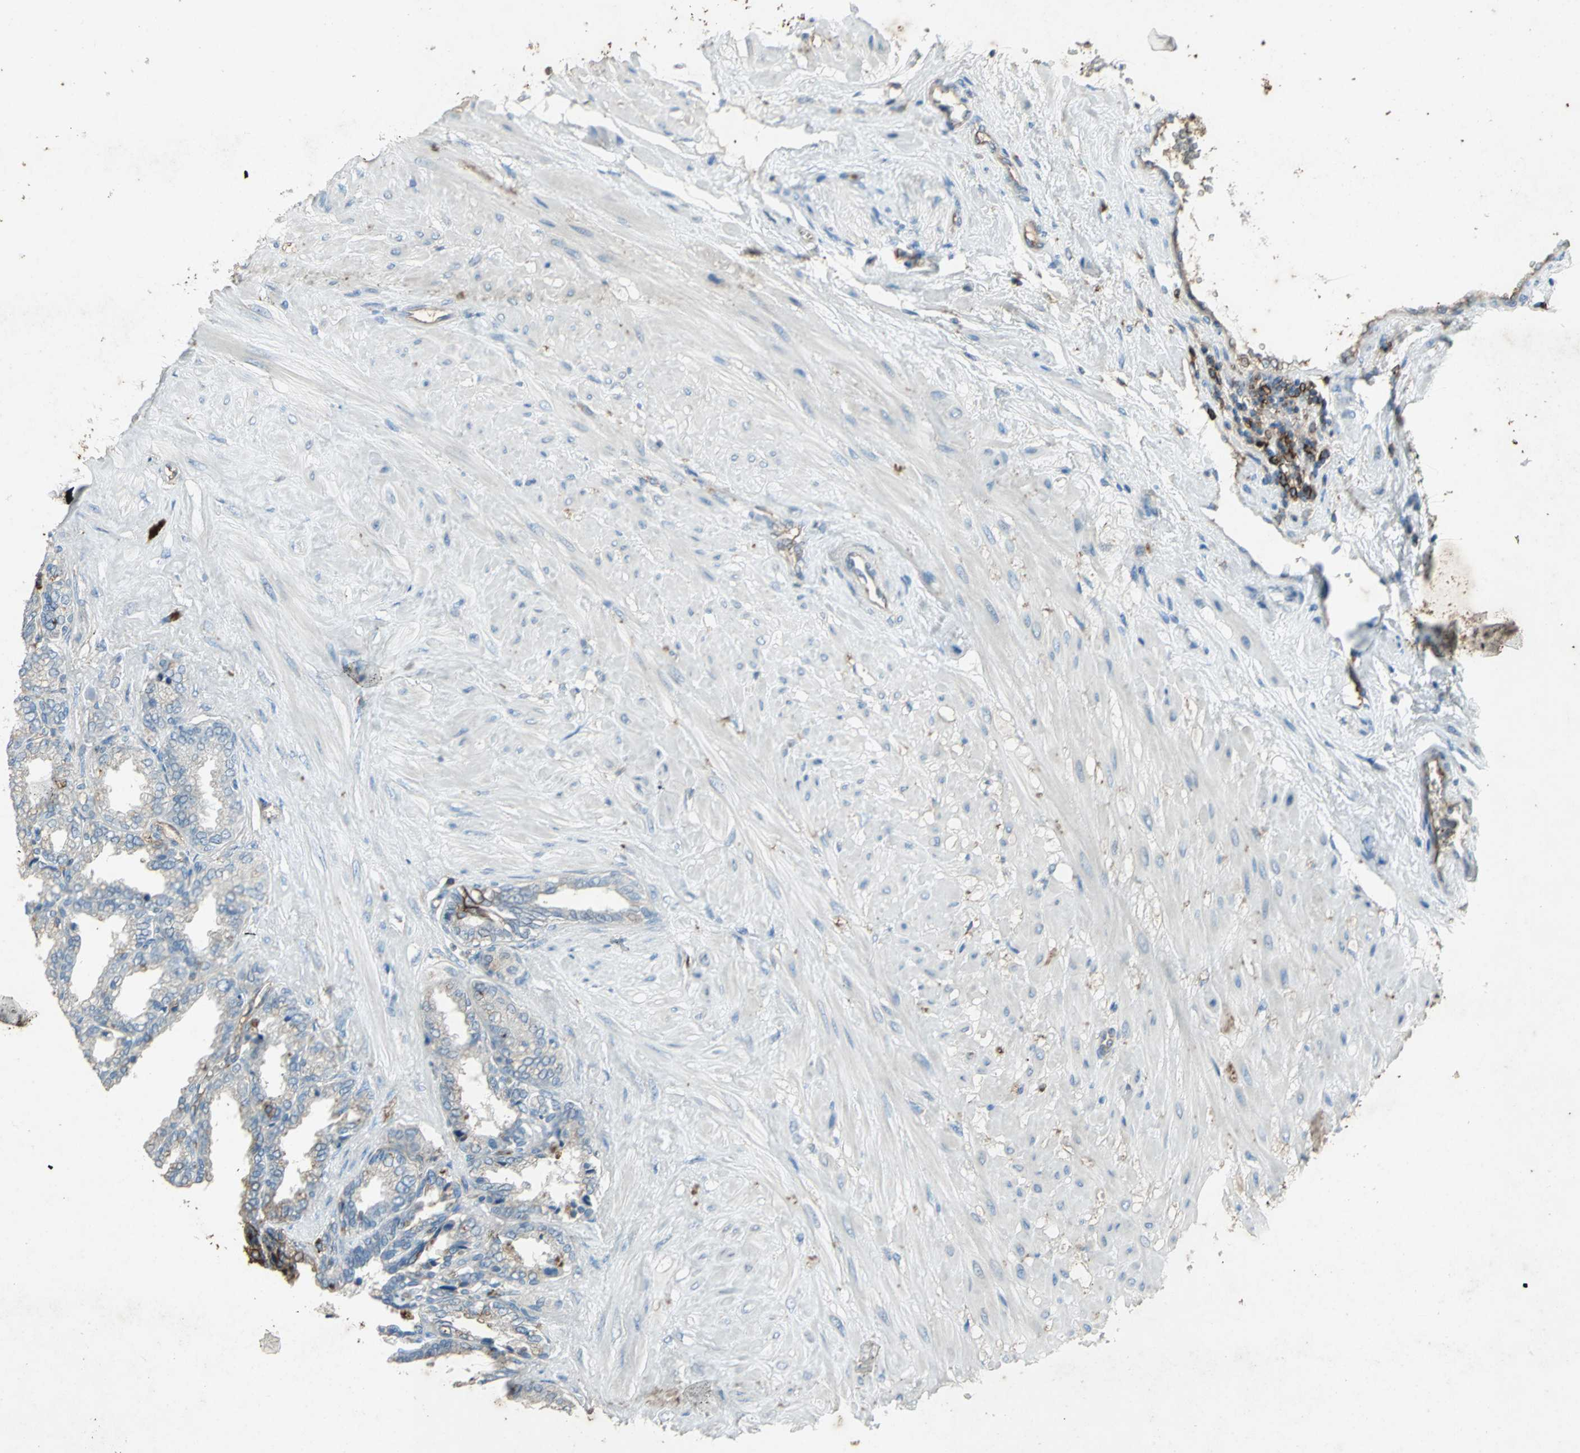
{"staining": {"intensity": "weak", "quantity": ">75%", "location": "cytoplasmic/membranous"}, "tissue": "seminal vesicle", "cell_type": "Glandular cells", "image_type": "normal", "snomed": [{"axis": "morphology", "description": "Normal tissue, NOS"}, {"axis": "topography", "description": "Seminal veicle"}], "caption": "Immunohistochemistry photomicrograph of benign human seminal vesicle stained for a protein (brown), which exhibits low levels of weak cytoplasmic/membranous expression in about >75% of glandular cells.", "gene": "CCR6", "patient": {"sex": "male", "age": 46}}